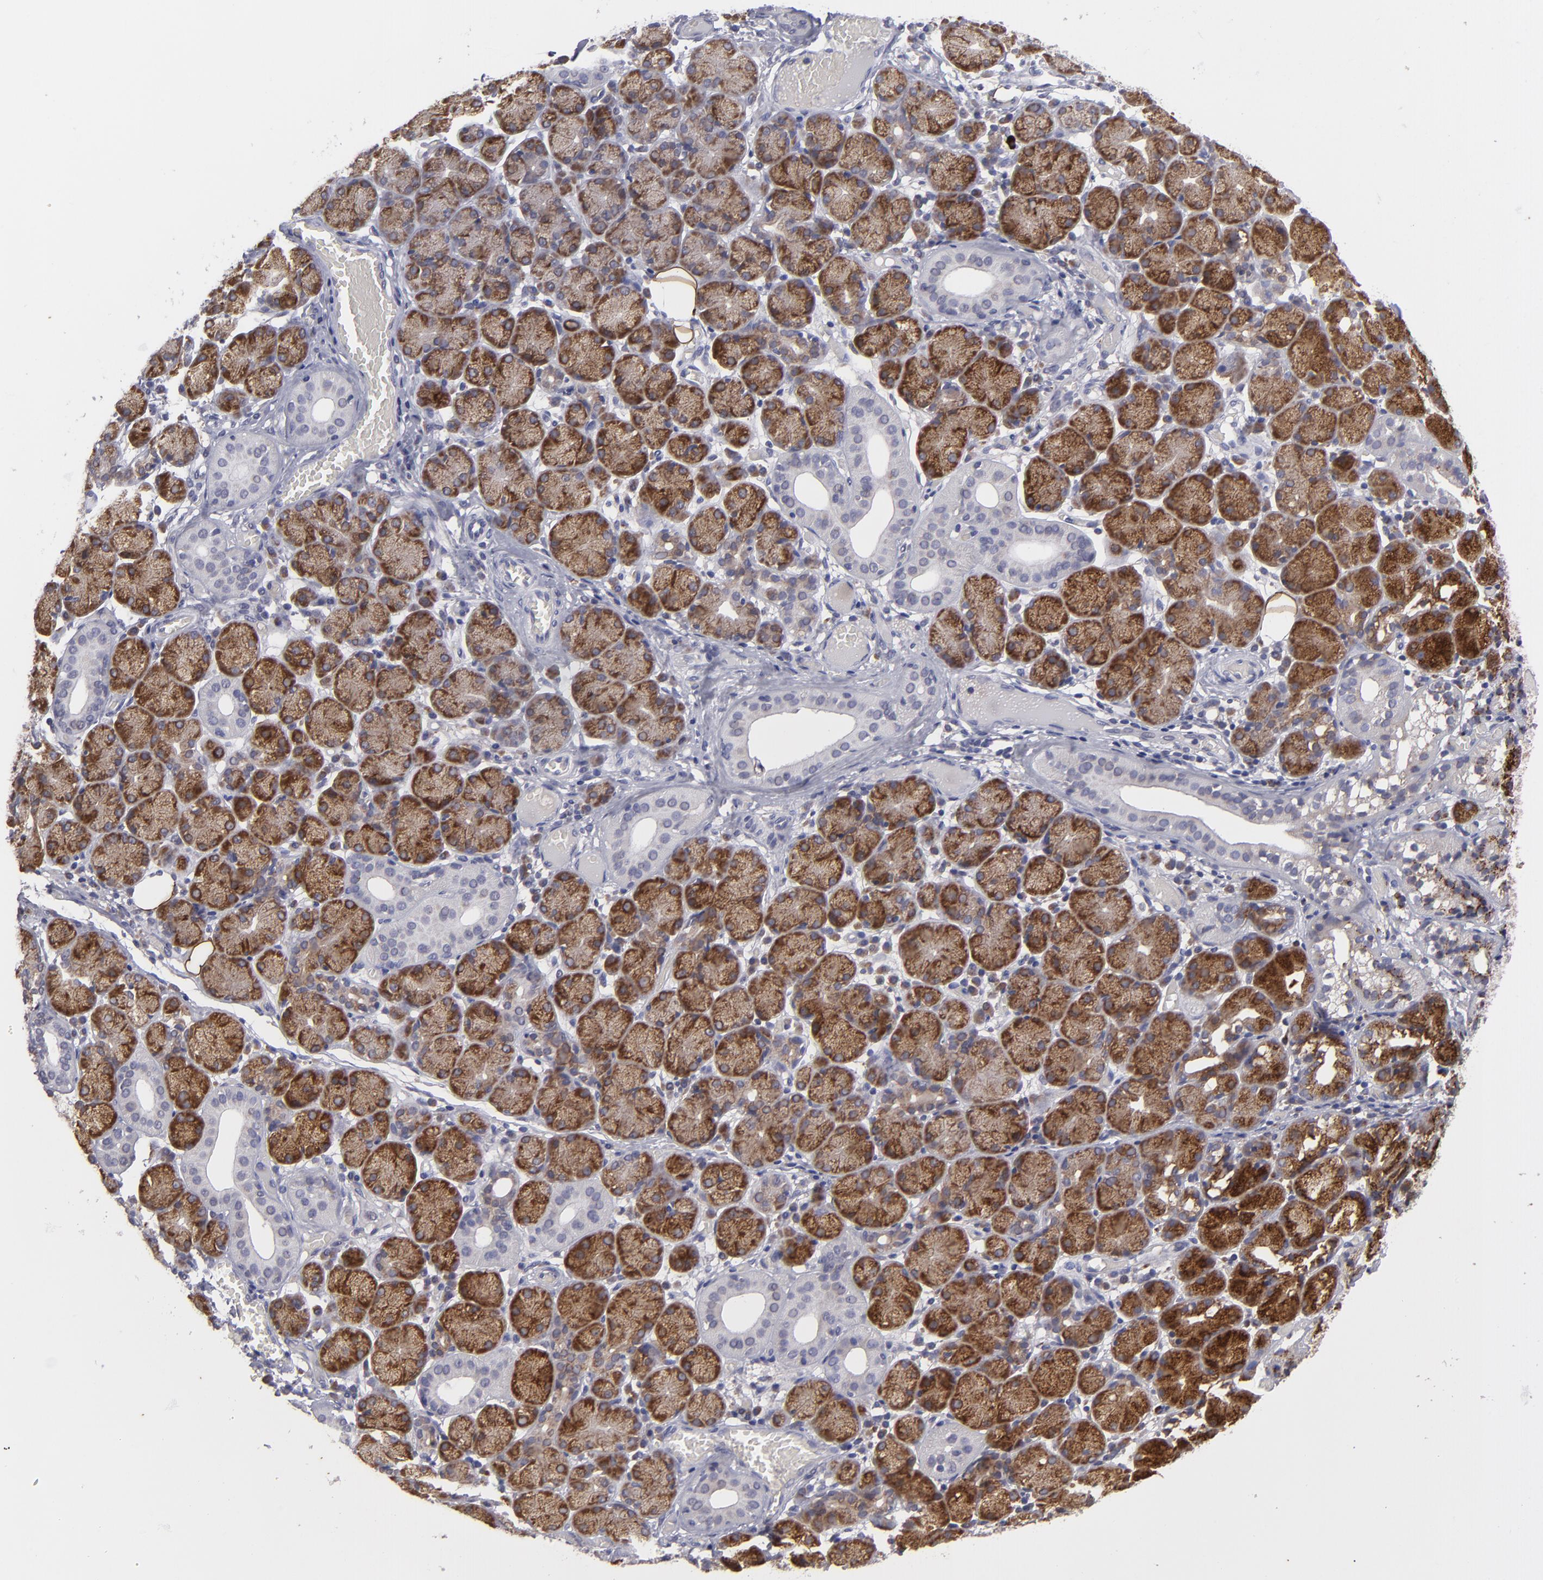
{"staining": {"intensity": "moderate", "quantity": ">75%", "location": "cytoplasmic/membranous"}, "tissue": "salivary gland", "cell_type": "Glandular cells", "image_type": "normal", "snomed": [{"axis": "morphology", "description": "Normal tissue, NOS"}, {"axis": "topography", "description": "Salivary gland"}], "caption": "IHC (DAB (3,3'-diaminobenzidine)) staining of benign salivary gland displays moderate cytoplasmic/membranous protein positivity in approximately >75% of glandular cells.", "gene": "IL12A", "patient": {"sex": "female", "age": 24}}